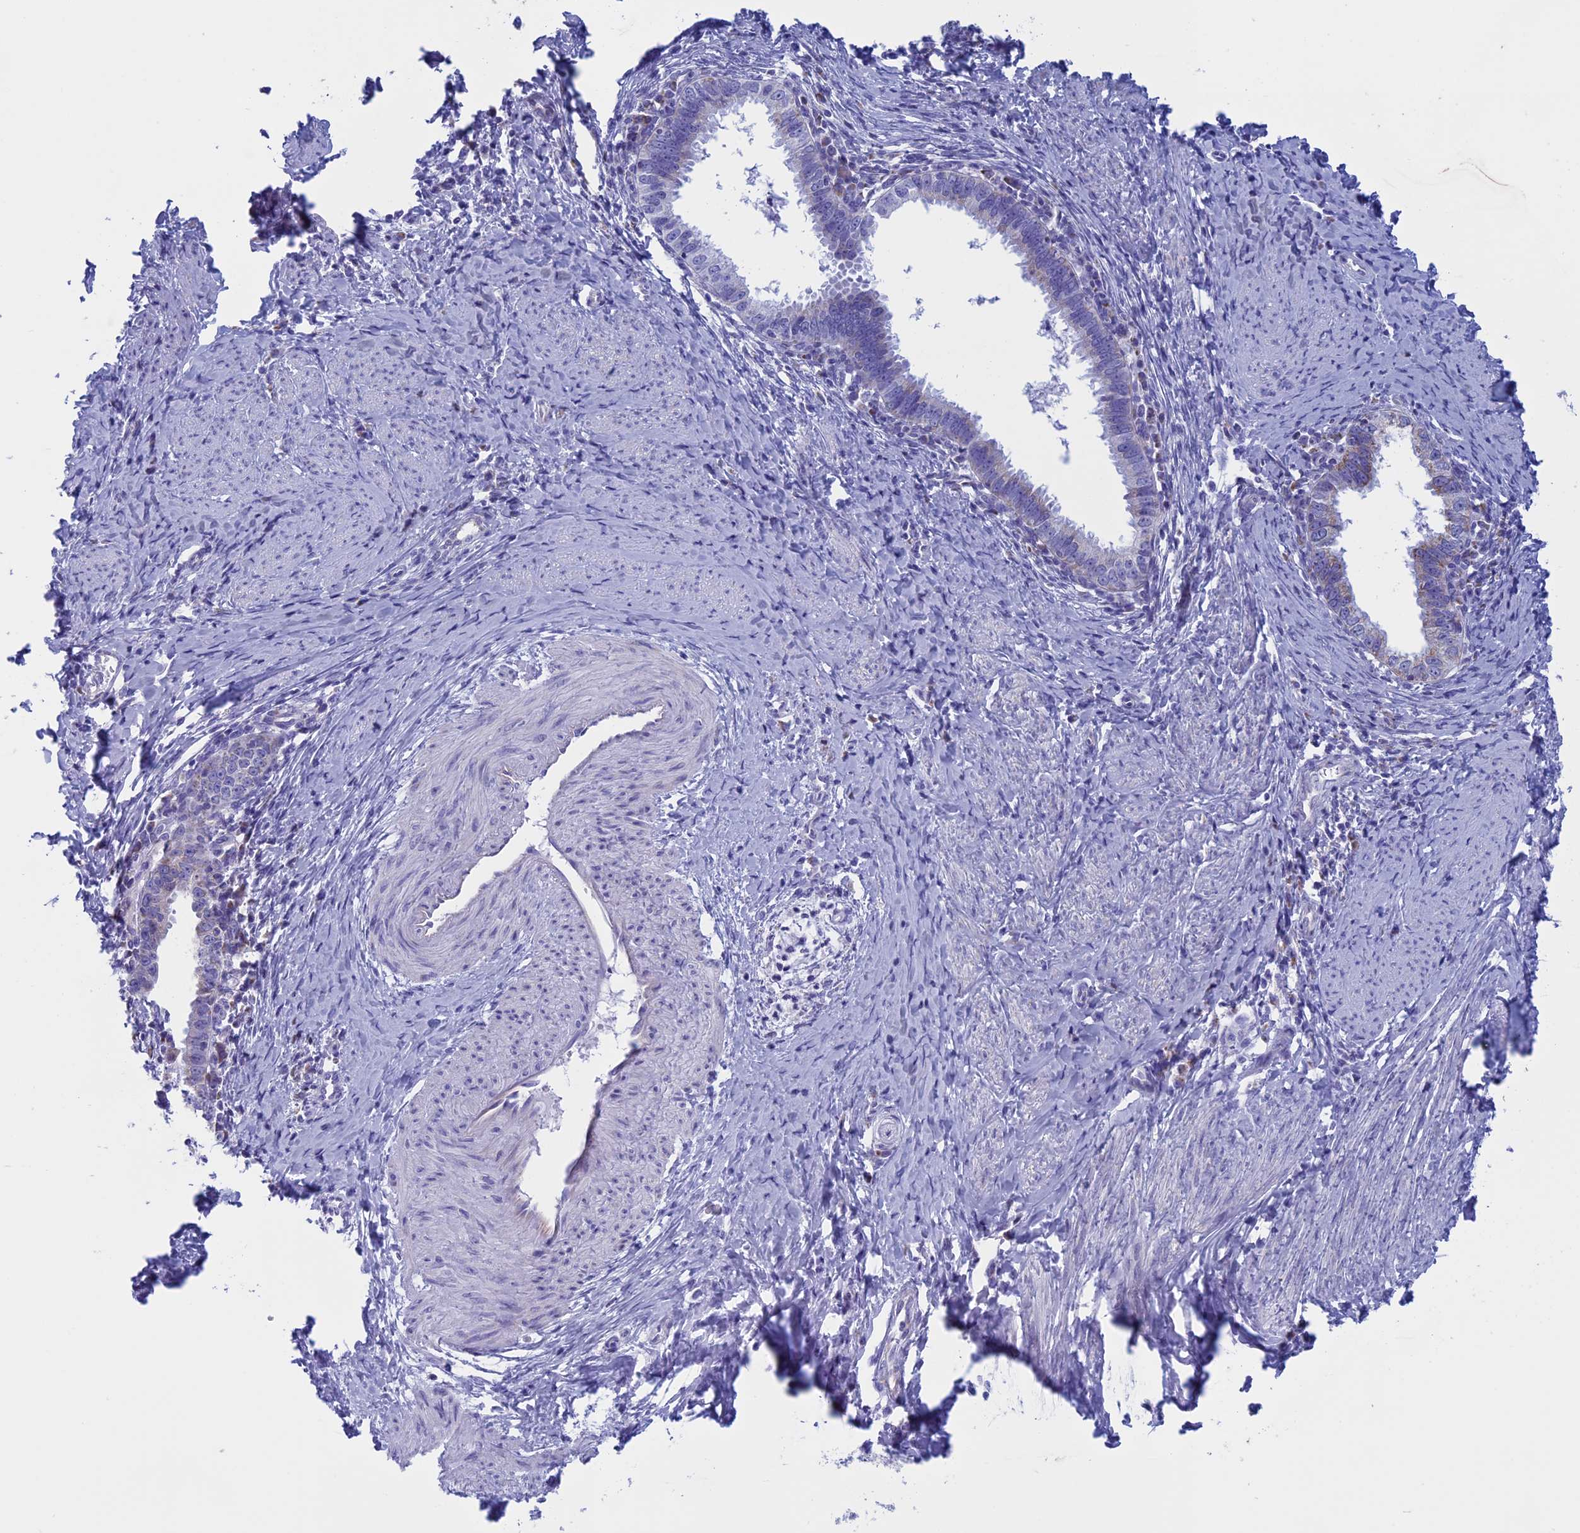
{"staining": {"intensity": "negative", "quantity": "none", "location": "none"}, "tissue": "cervical cancer", "cell_type": "Tumor cells", "image_type": "cancer", "snomed": [{"axis": "morphology", "description": "Adenocarcinoma, NOS"}, {"axis": "topography", "description": "Cervix"}], "caption": "Tumor cells show no significant protein expression in adenocarcinoma (cervical).", "gene": "NDUFB9", "patient": {"sex": "female", "age": 36}}